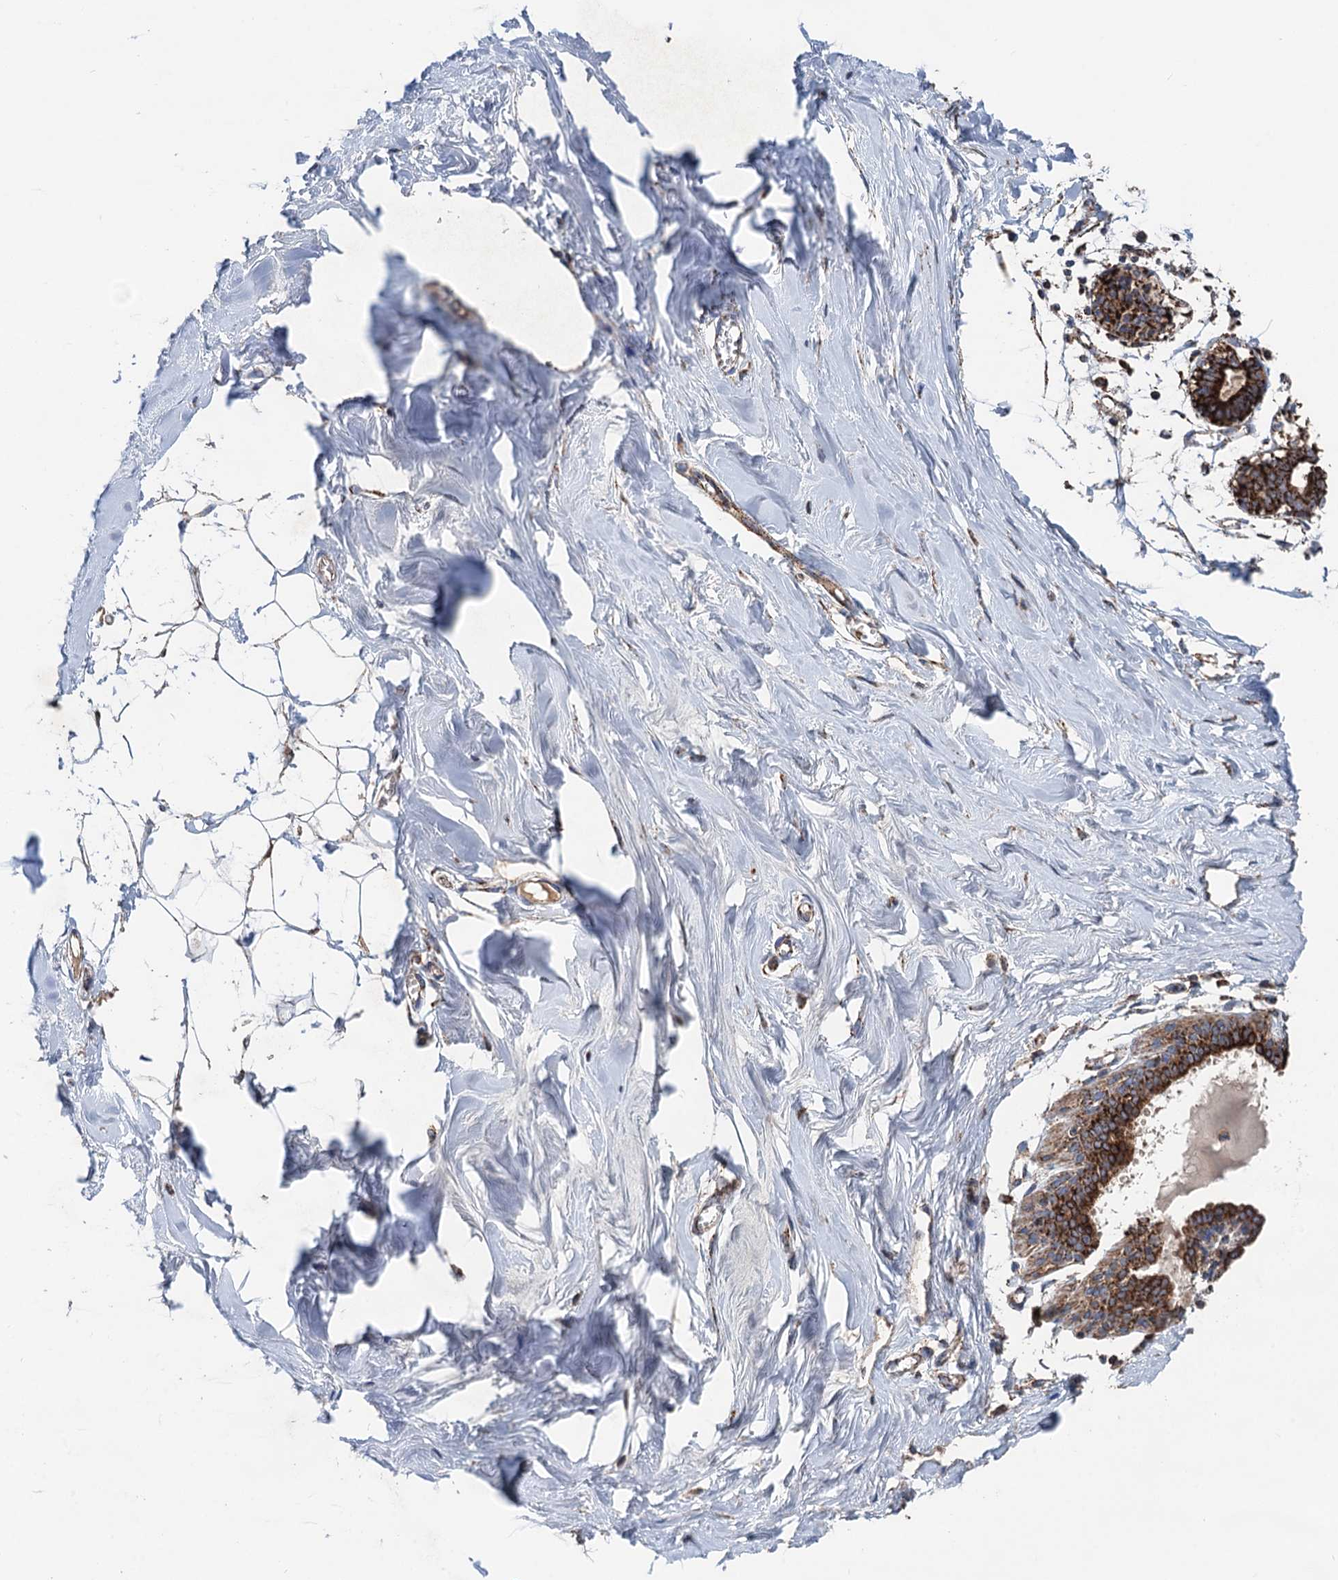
{"staining": {"intensity": "moderate", "quantity": ">75%", "location": "cytoplasmic/membranous"}, "tissue": "breast", "cell_type": "Adipocytes", "image_type": "normal", "snomed": [{"axis": "morphology", "description": "Normal tissue, NOS"}, {"axis": "topography", "description": "Breast"}], "caption": "Protein analysis of benign breast displays moderate cytoplasmic/membranous expression in approximately >75% of adipocytes.", "gene": "DGLUCY", "patient": {"sex": "female", "age": 27}}